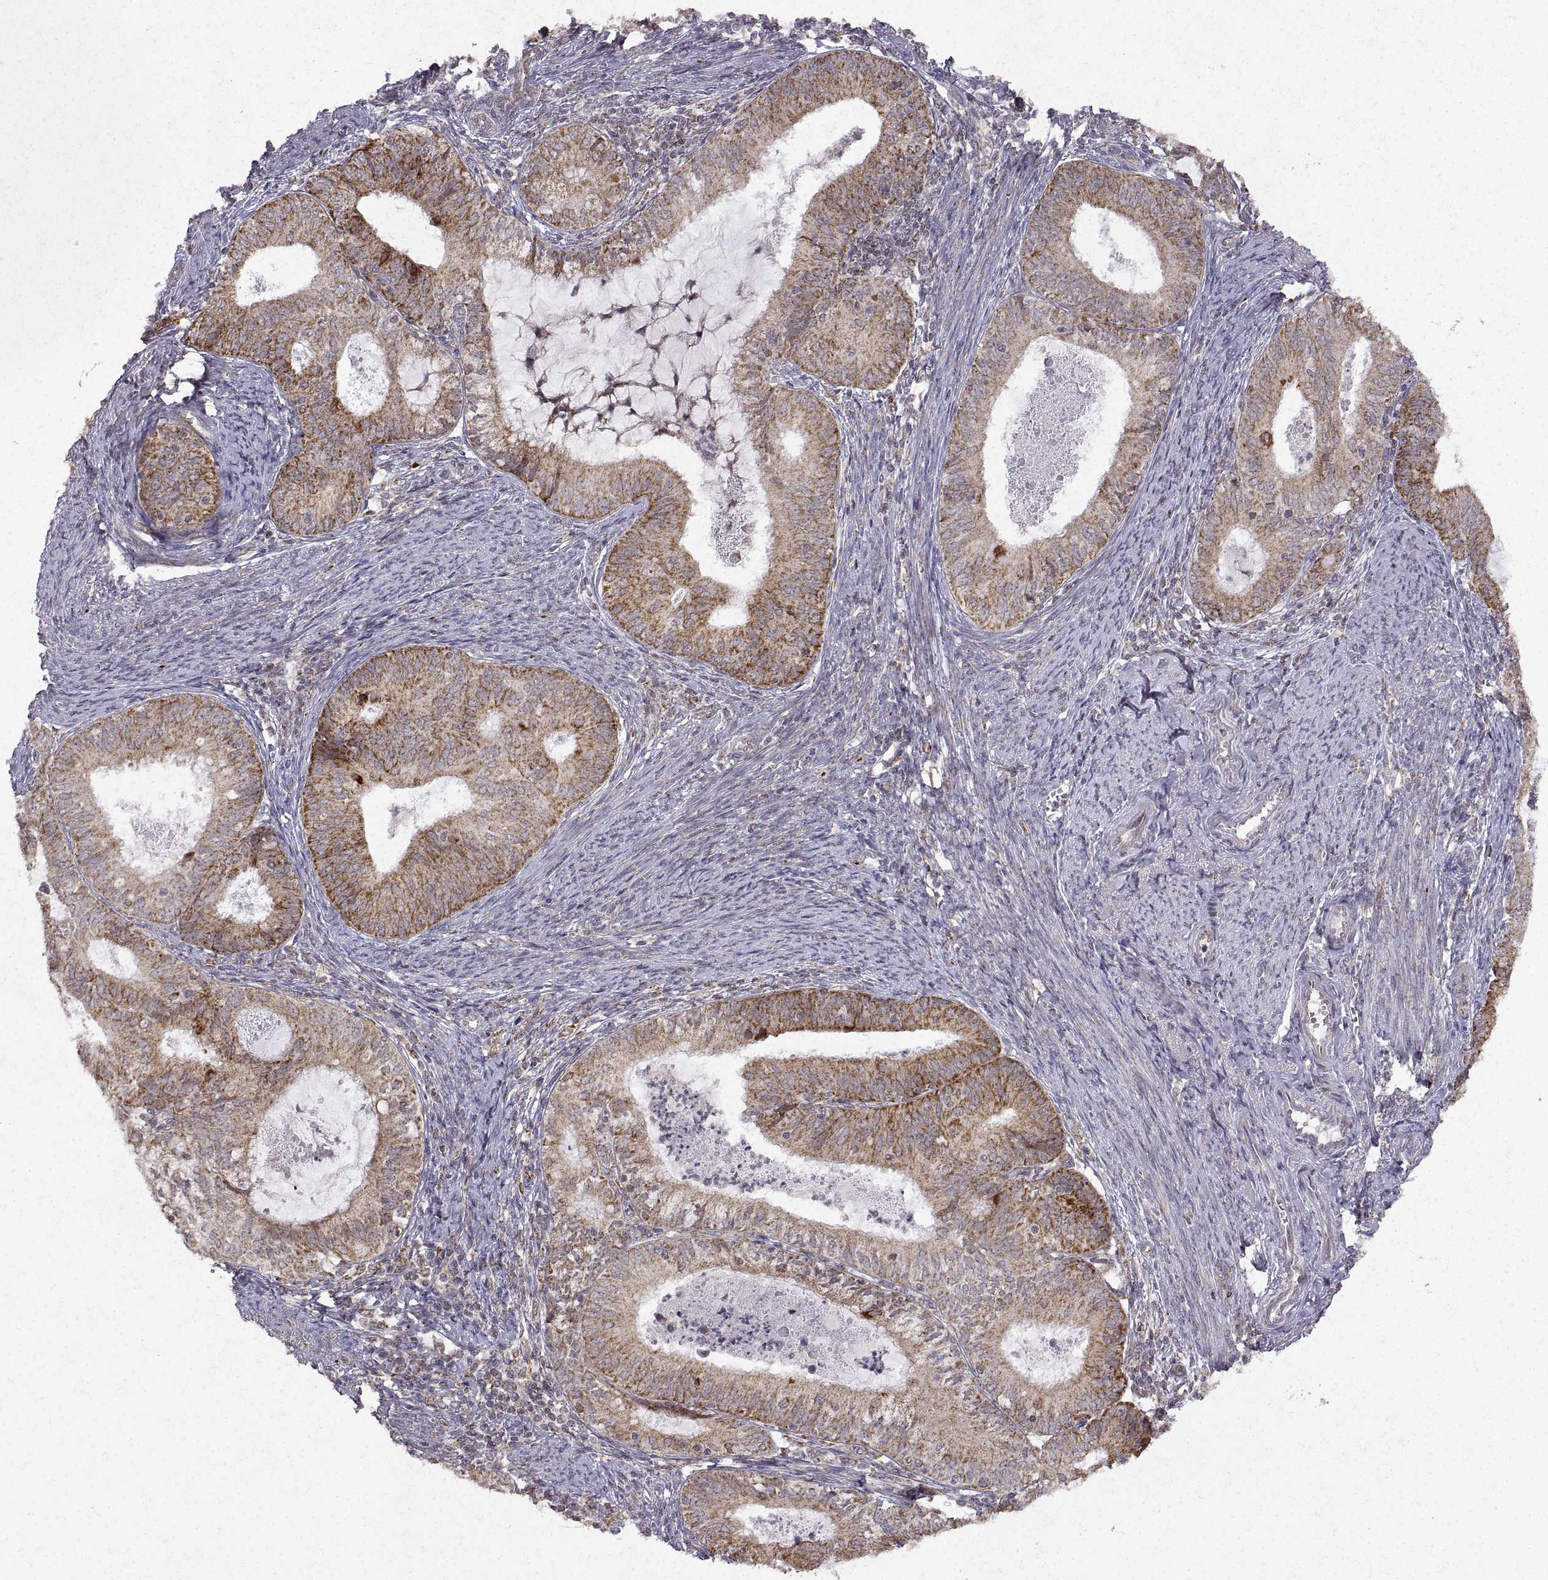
{"staining": {"intensity": "weak", "quantity": ">75%", "location": "cytoplasmic/membranous"}, "tissue": "endometrial cancer", "cell_type": "Tumor cells", "image_type": "cancer", "snomed": [{"axis": "morphology", "description": "Adenocarcinoma, NOS"}, {"axis": "topography", "description": "Endometrium"}], "caption": "The micrograph exhibits a brown stain indicating the presence of a protein in the cytoplasmic/membranous of tumor cells in endometrial adenocarcinoma.", "gene": "MANBAL", "patient": {"sex": "female", "age": 57}}